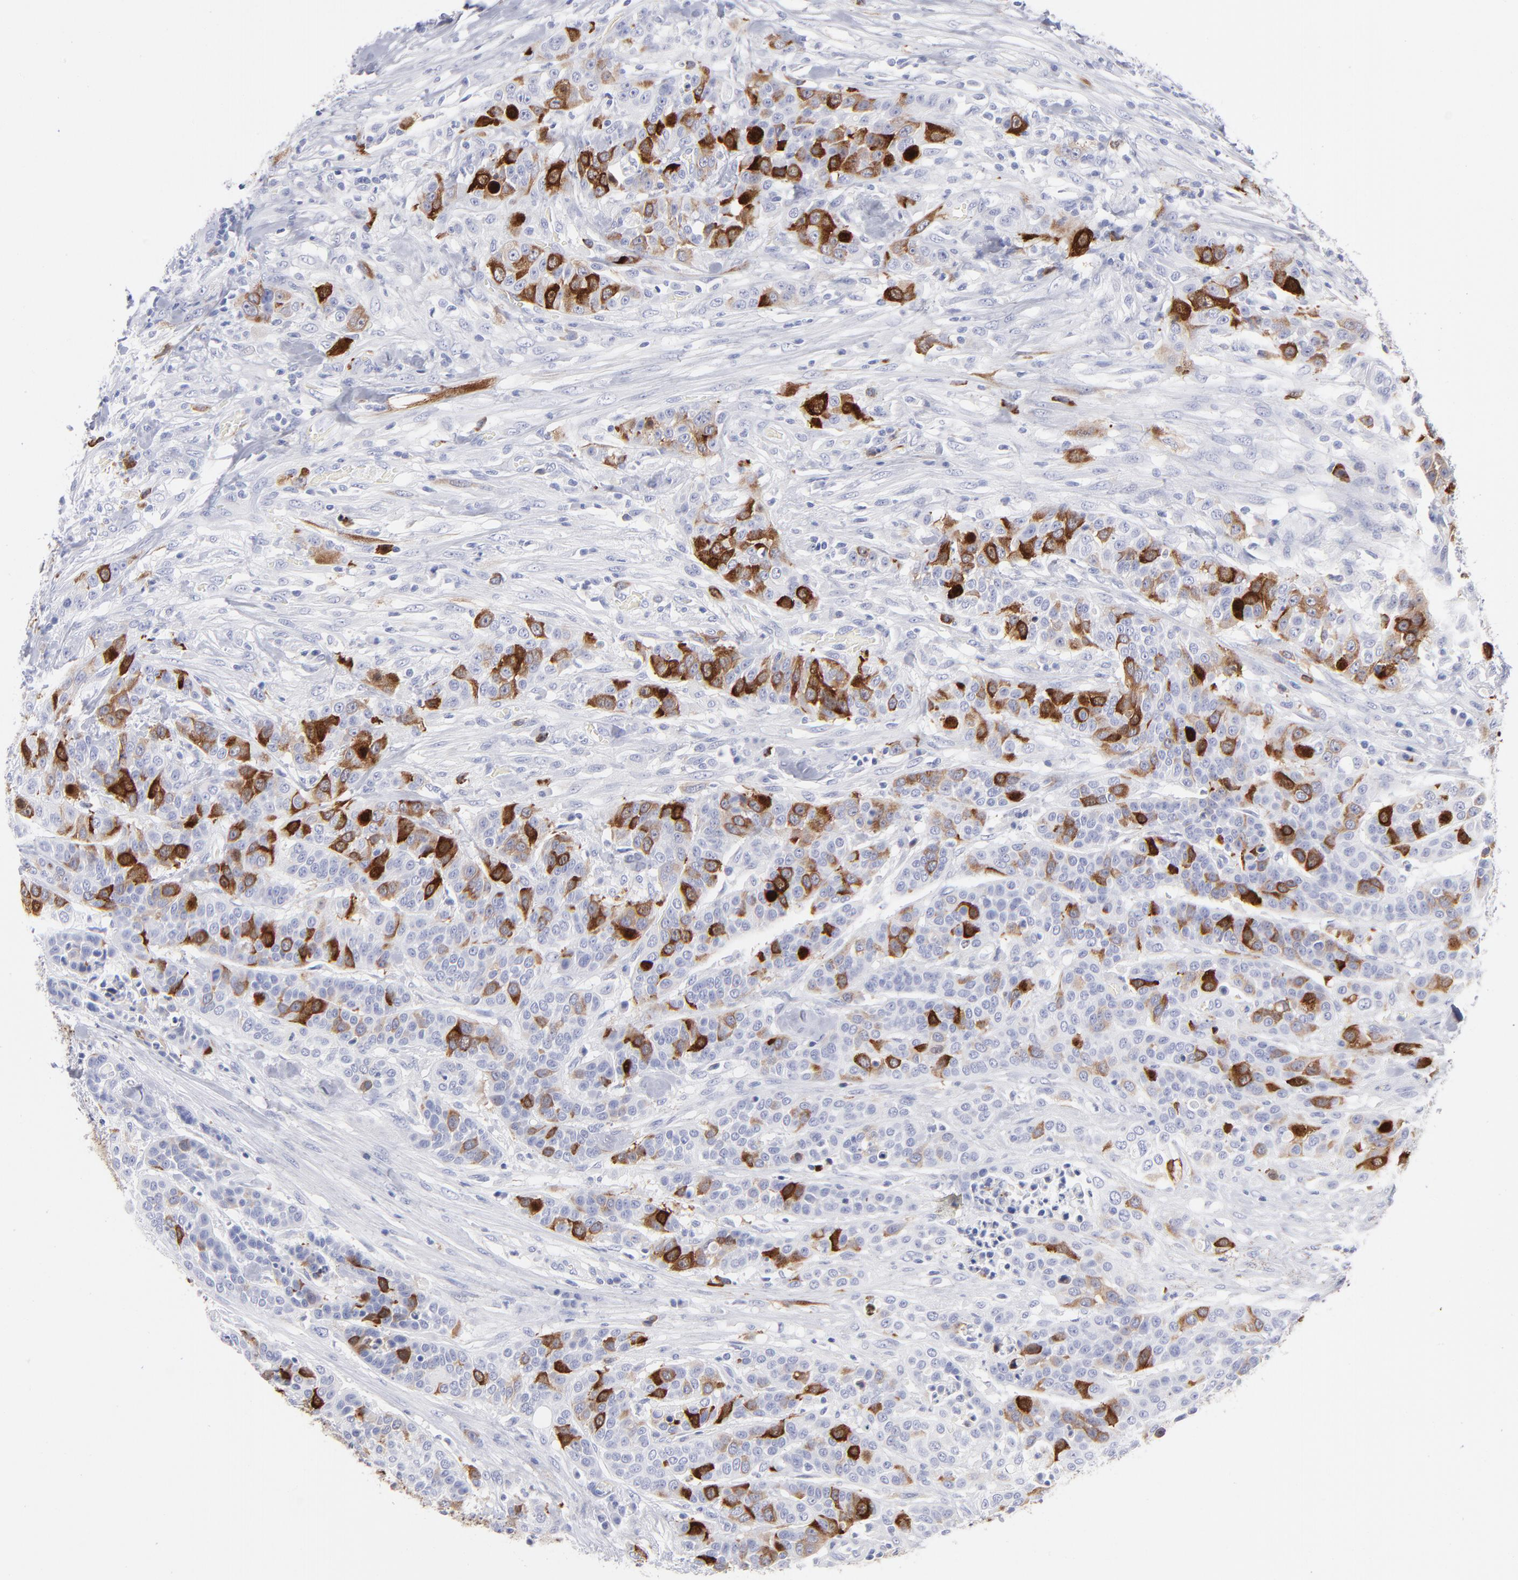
{"staining": {"intensity": "strong", "quantity": "<25%", "location": "cytoplasmic/membranous"}, "tissue": "urothelial cancer", "cell_type": "Tumor cells", "image_type": "cancer", "snomed": [{"axis": "morphology", "description": "Urothelial carcinoma, High grade"}, {"axis": "topography", "description": "Urinary bladder"}], "caption": "Protein staining of urothelial cancer tissue reveals strong cytoplasmic/membranous positivity in approximately <25% of tumor cells.", "gene": "CCNB1", "patient": {"sex": "male", "age": 74}}